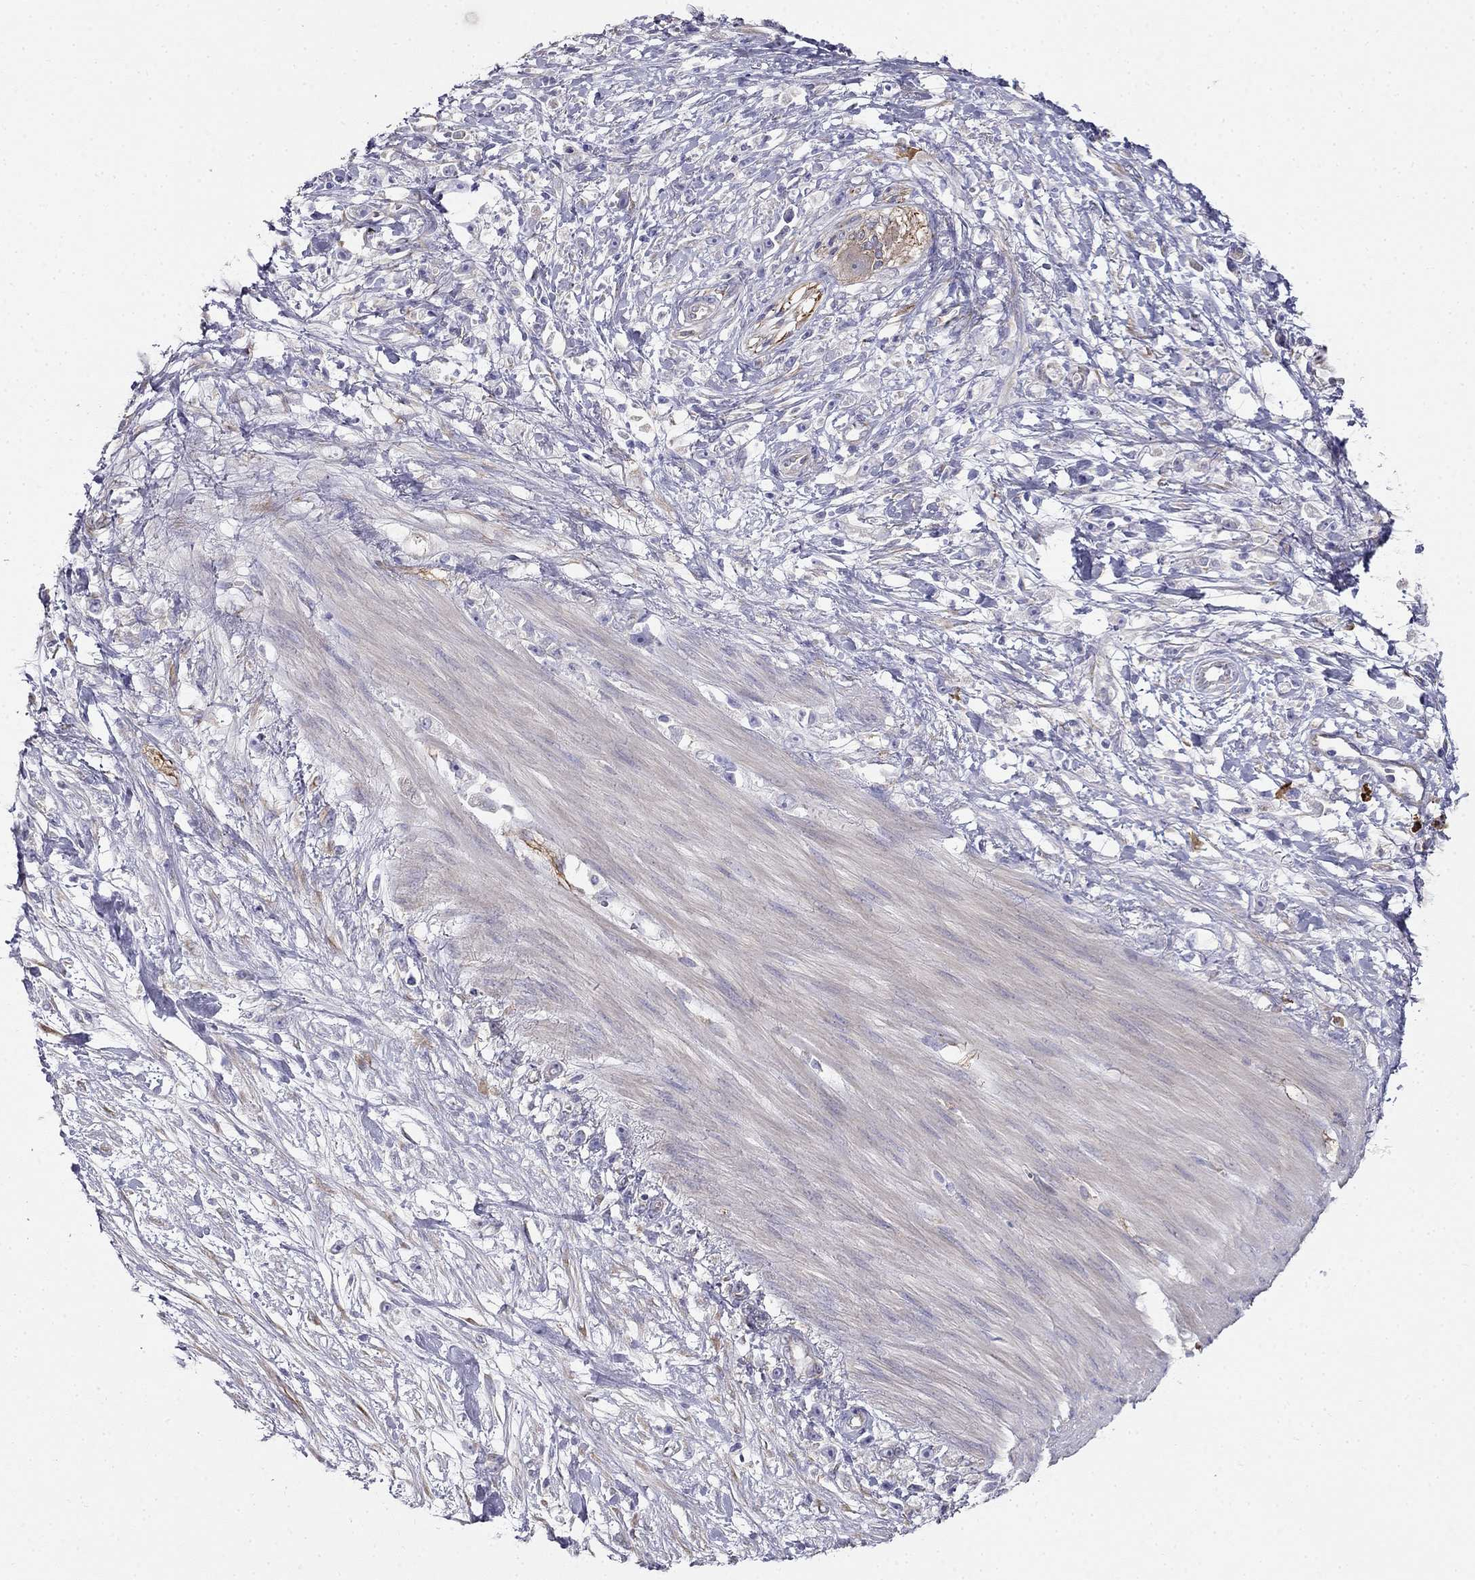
{"staining": {"intensity": "negative", "quantity": "none", "location": "none"}, "tissue": "stomach cancer", "cell_type": "Tumor cells", "image_type": "cancer", "snomed": [{"axis": "morphology", "description": "Adenocarcinoma, NOS"}, {"axis": "topography", "description": "Stomach"}], "caption": "There is no significant expression in tumor cells of adenocarcinoma (stomach).", "gene": "LONRF2", "patient": {"sex": "female", "age": 59}}